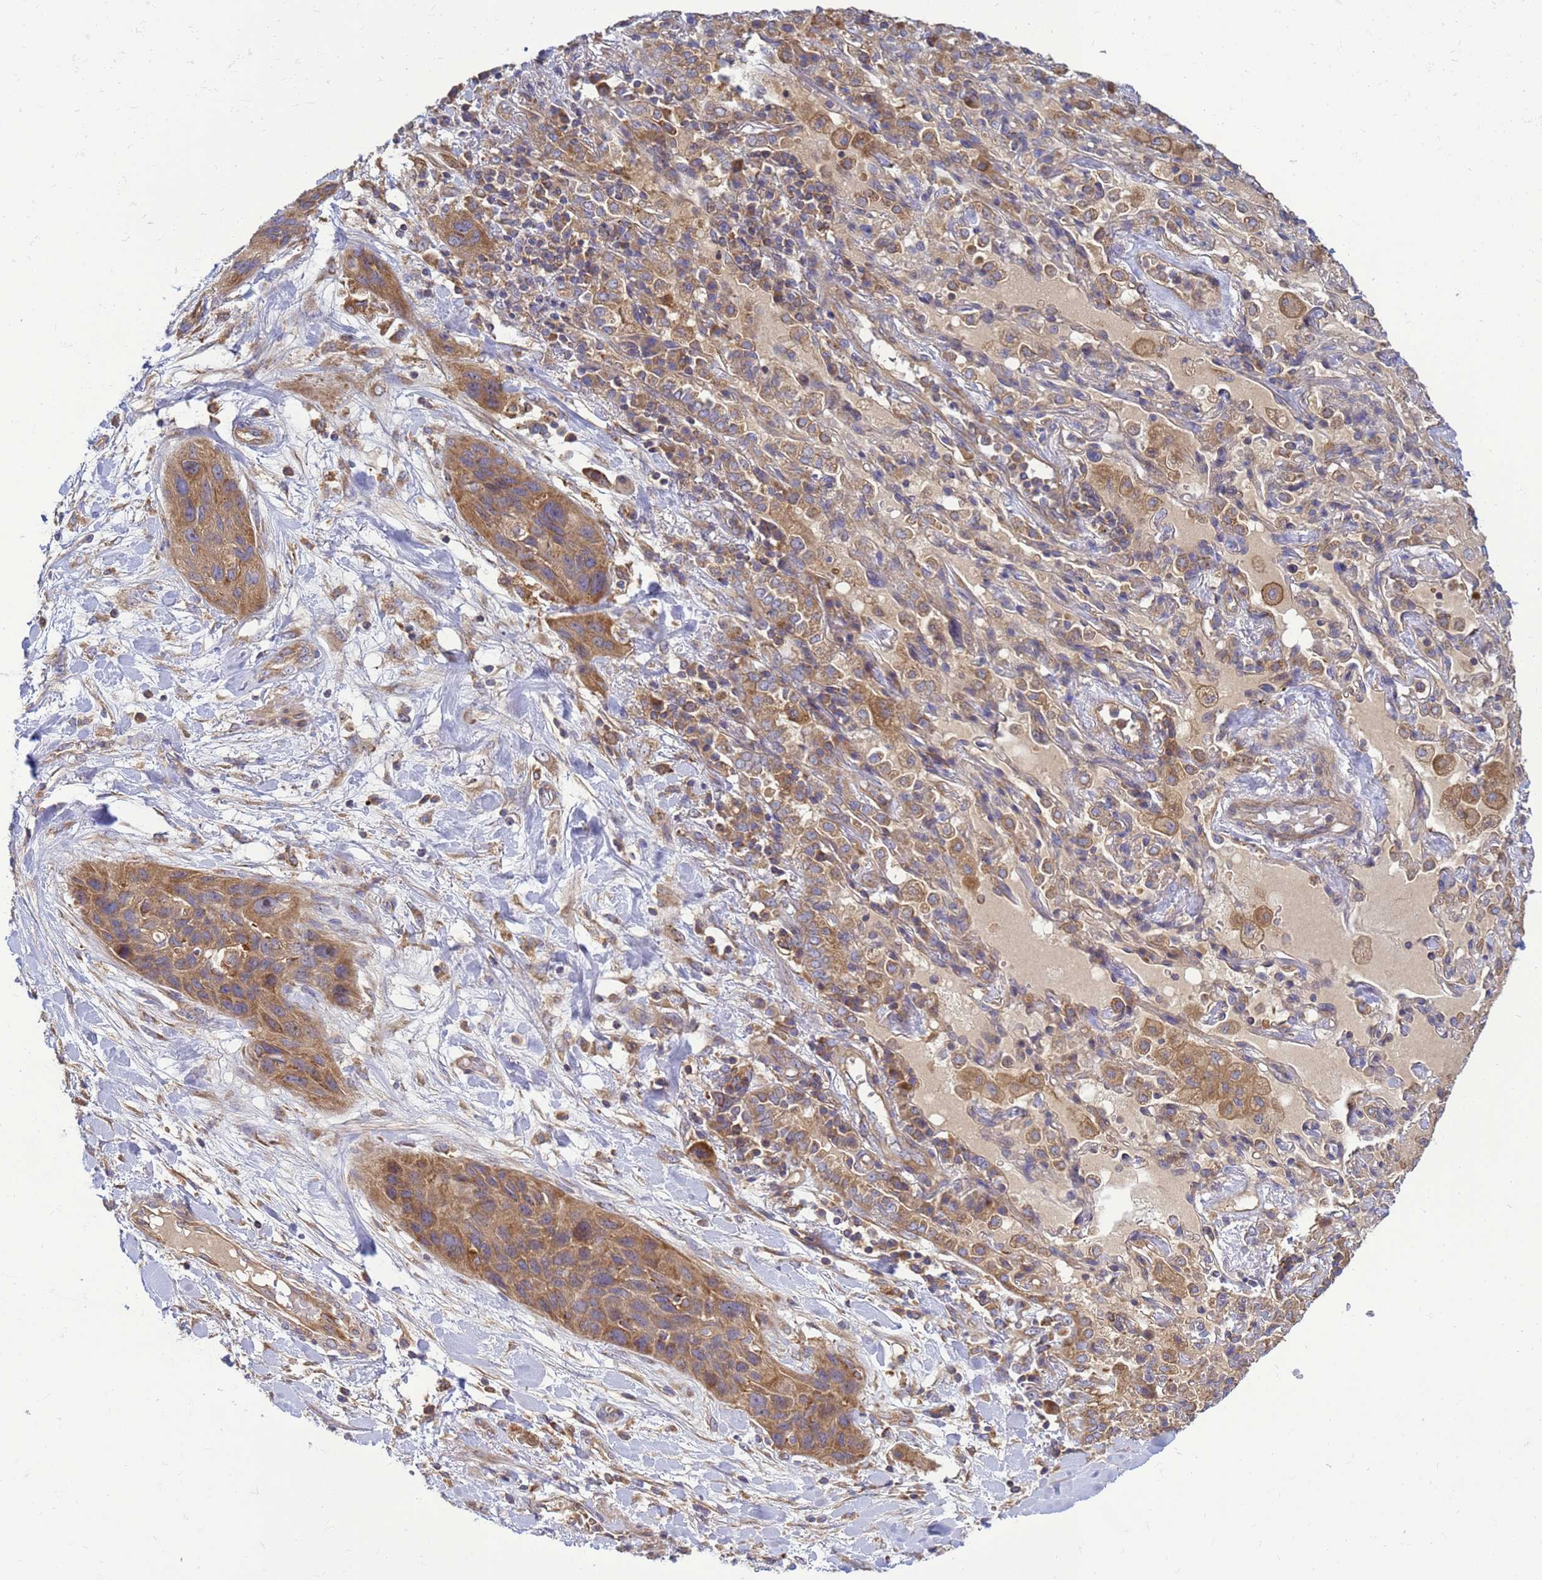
{"staining": {"intensity": "moderate", "quantity": ">75%", "location": "cytoplasmic/membranous"}, "tissue": "lung cancer", "cell_type": "Tumor cells", "image_type": "cancer", "snomed": [{"axis": "morphology", "description": "Squamous cell carcinoma, NOS"}, {"axis": "topography", "description": "Lung"}], "caption": "DAB immunohistochemical staining of lung cancer (squamous cell carcinoma) displays moderate cytoplasmic/membranous protein expression in approximately >75% of tumor cells. The staining was performed using DAB (3,3'-diaminobenzidine) to visualize the protein expression in brown, while the nuclei were stained in blue with hematoxylin (Magnification: 20x).", "gene": "BECN1", "patient": {"sex": "female", "age": 70}}